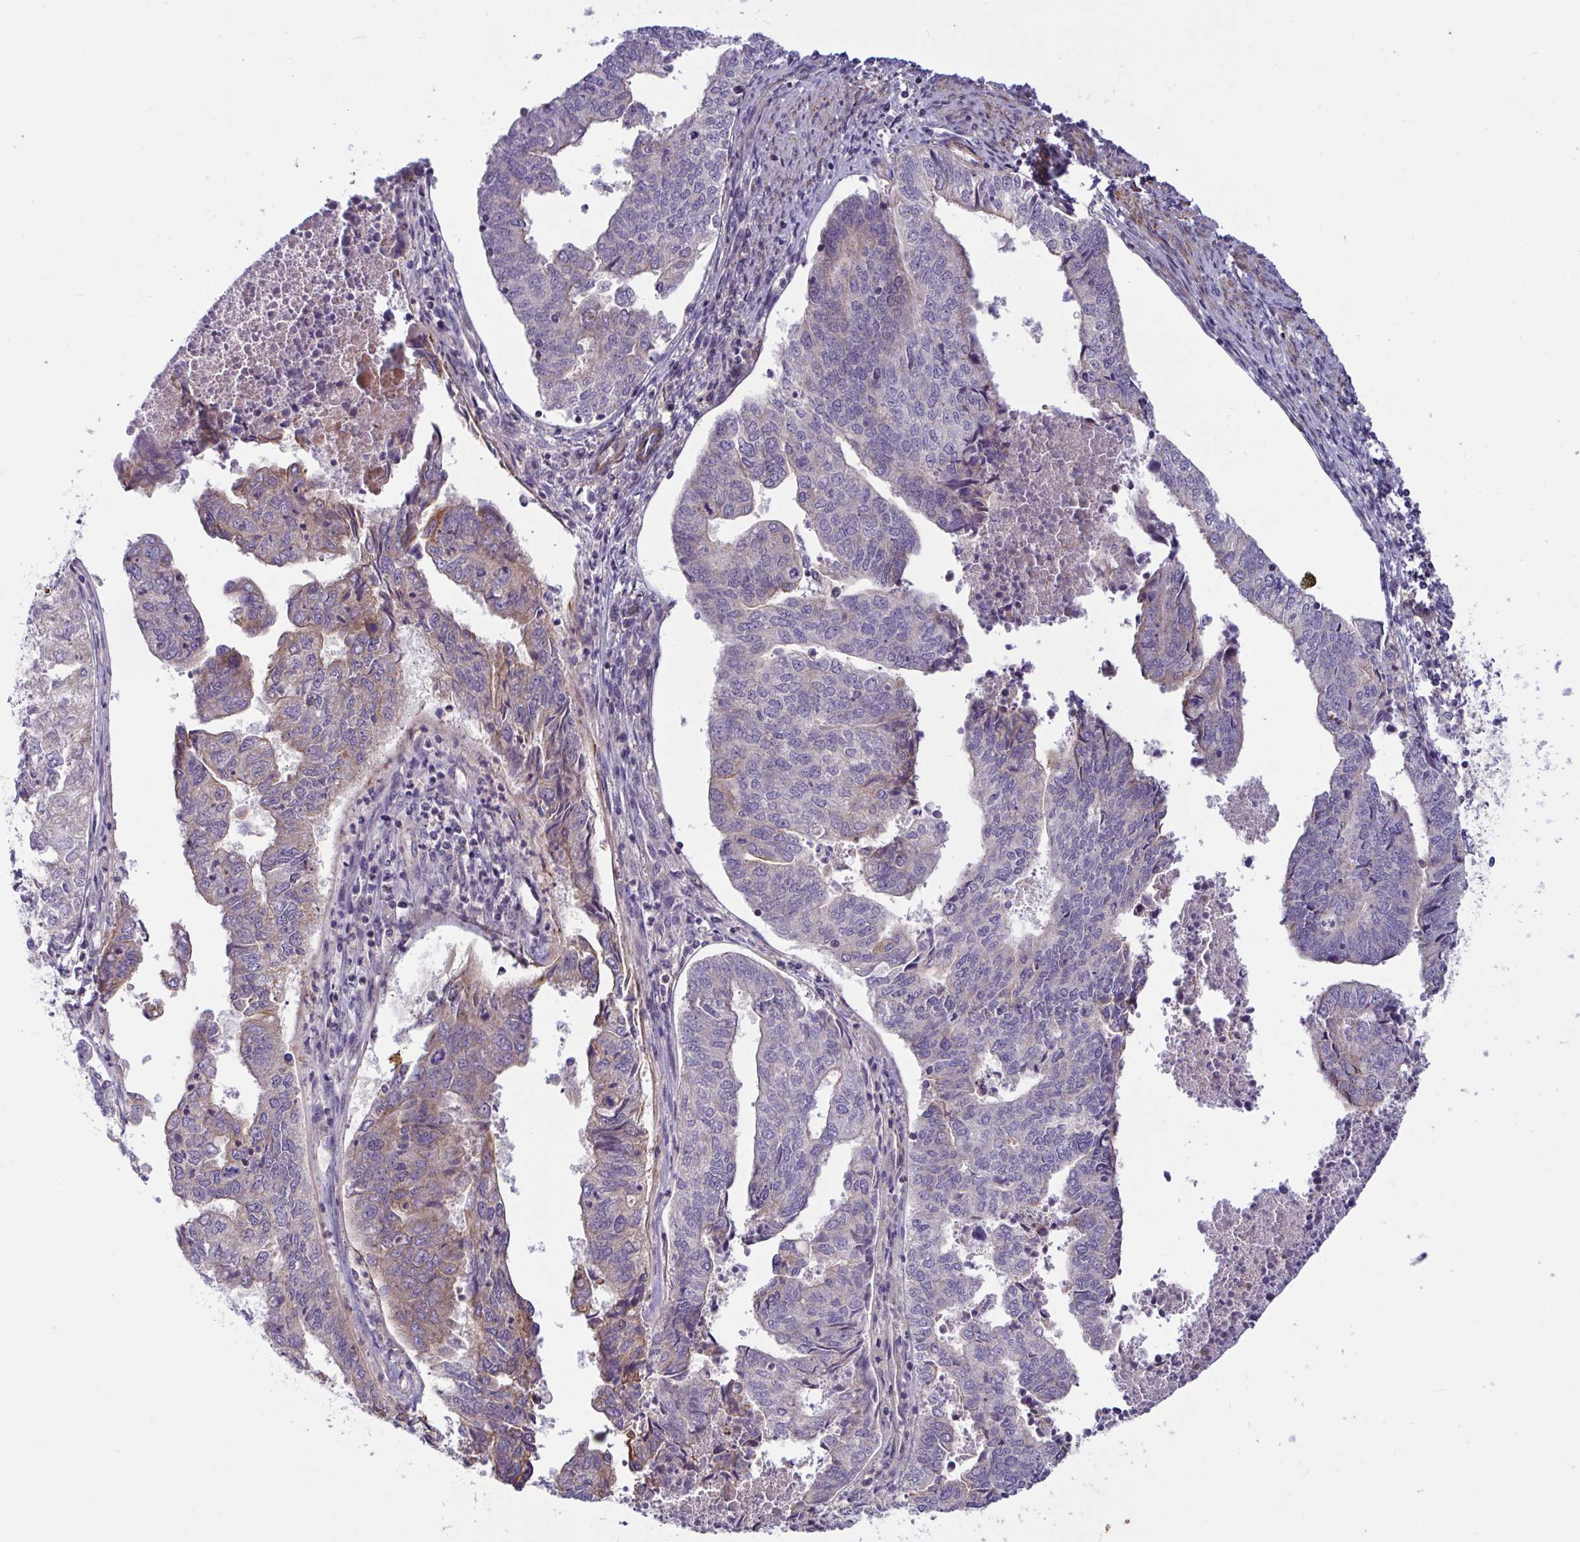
{"staining": {"intensity": "negative", "quantity": "none", "location": "none"}, "tissue": "endometrial cancer", "cell_type": "Tumor cells", "image_type": "cancer", "snomed": [{"axis": "morphology", "description": "Adenocarcinoma, NOS"}, {"axis": "topography", "description": "Endometrium"}], "caption": "Endometrial cancer was stained to show a protein in brown. There is no significant staining in tumor cells.", "gene": "TANK", "patient": {"sex": "female", "age": 73}}